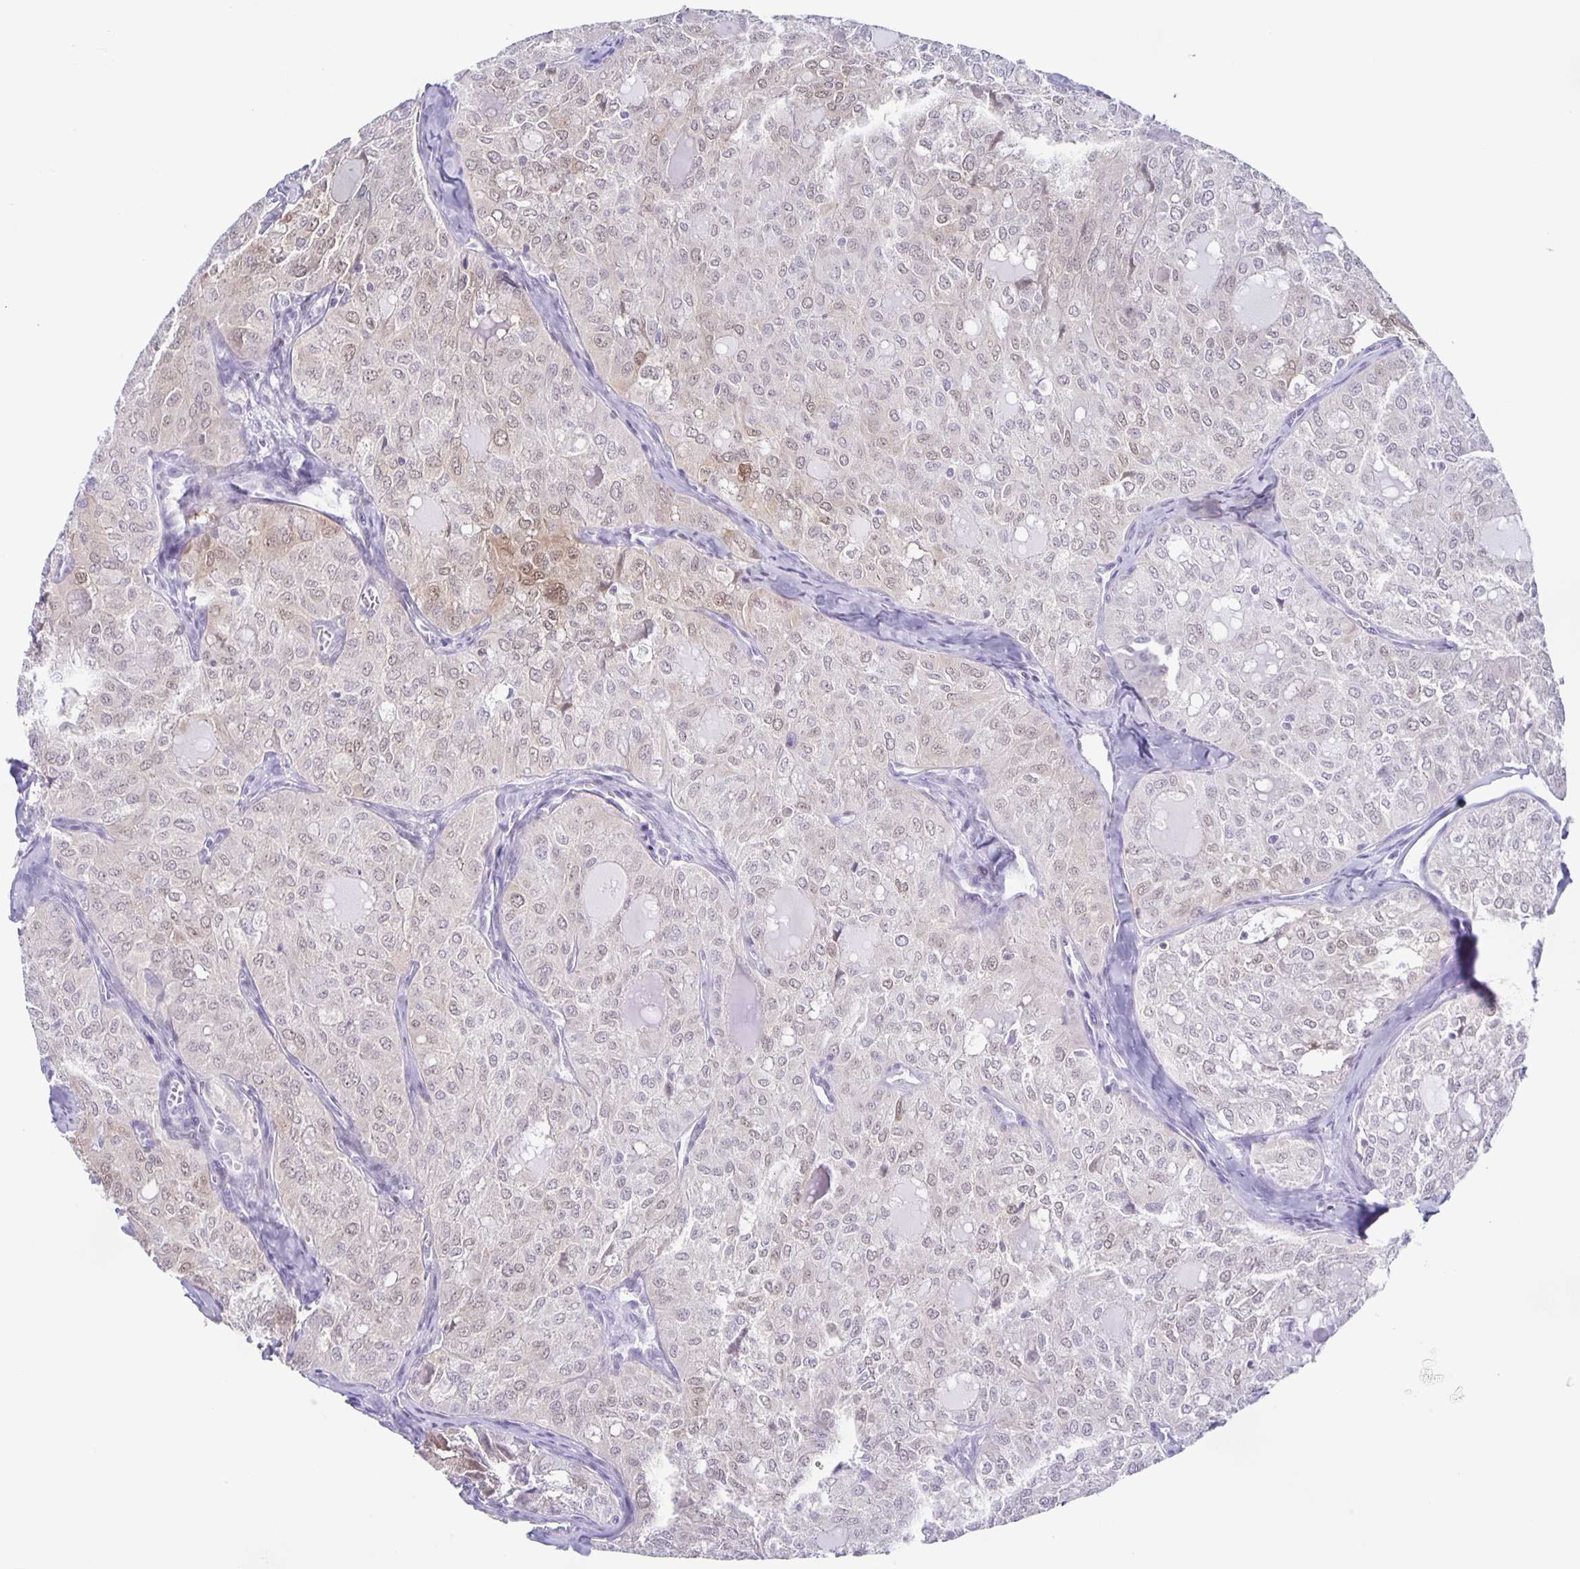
{"staining": {"intensity": "weak", "quantity": "<25%", "location": "nuclear"}, "tissue": "thyroid cancer", "cell_type": "Tumor cells", "image_type": "cancer", "snomed": [{"axis": "morphology", "description": "Follicular adenoma carcinoma, NOS"}, {"axis": "topography", "description": "Thyroid gland"}], "caption": "Thyroid cancer stained for a protein using immunohistochemistry (IHC) exhibits no staining tumor cells.", "gene": "TPPP", "patient": {"sex": "male", "age": 75}}